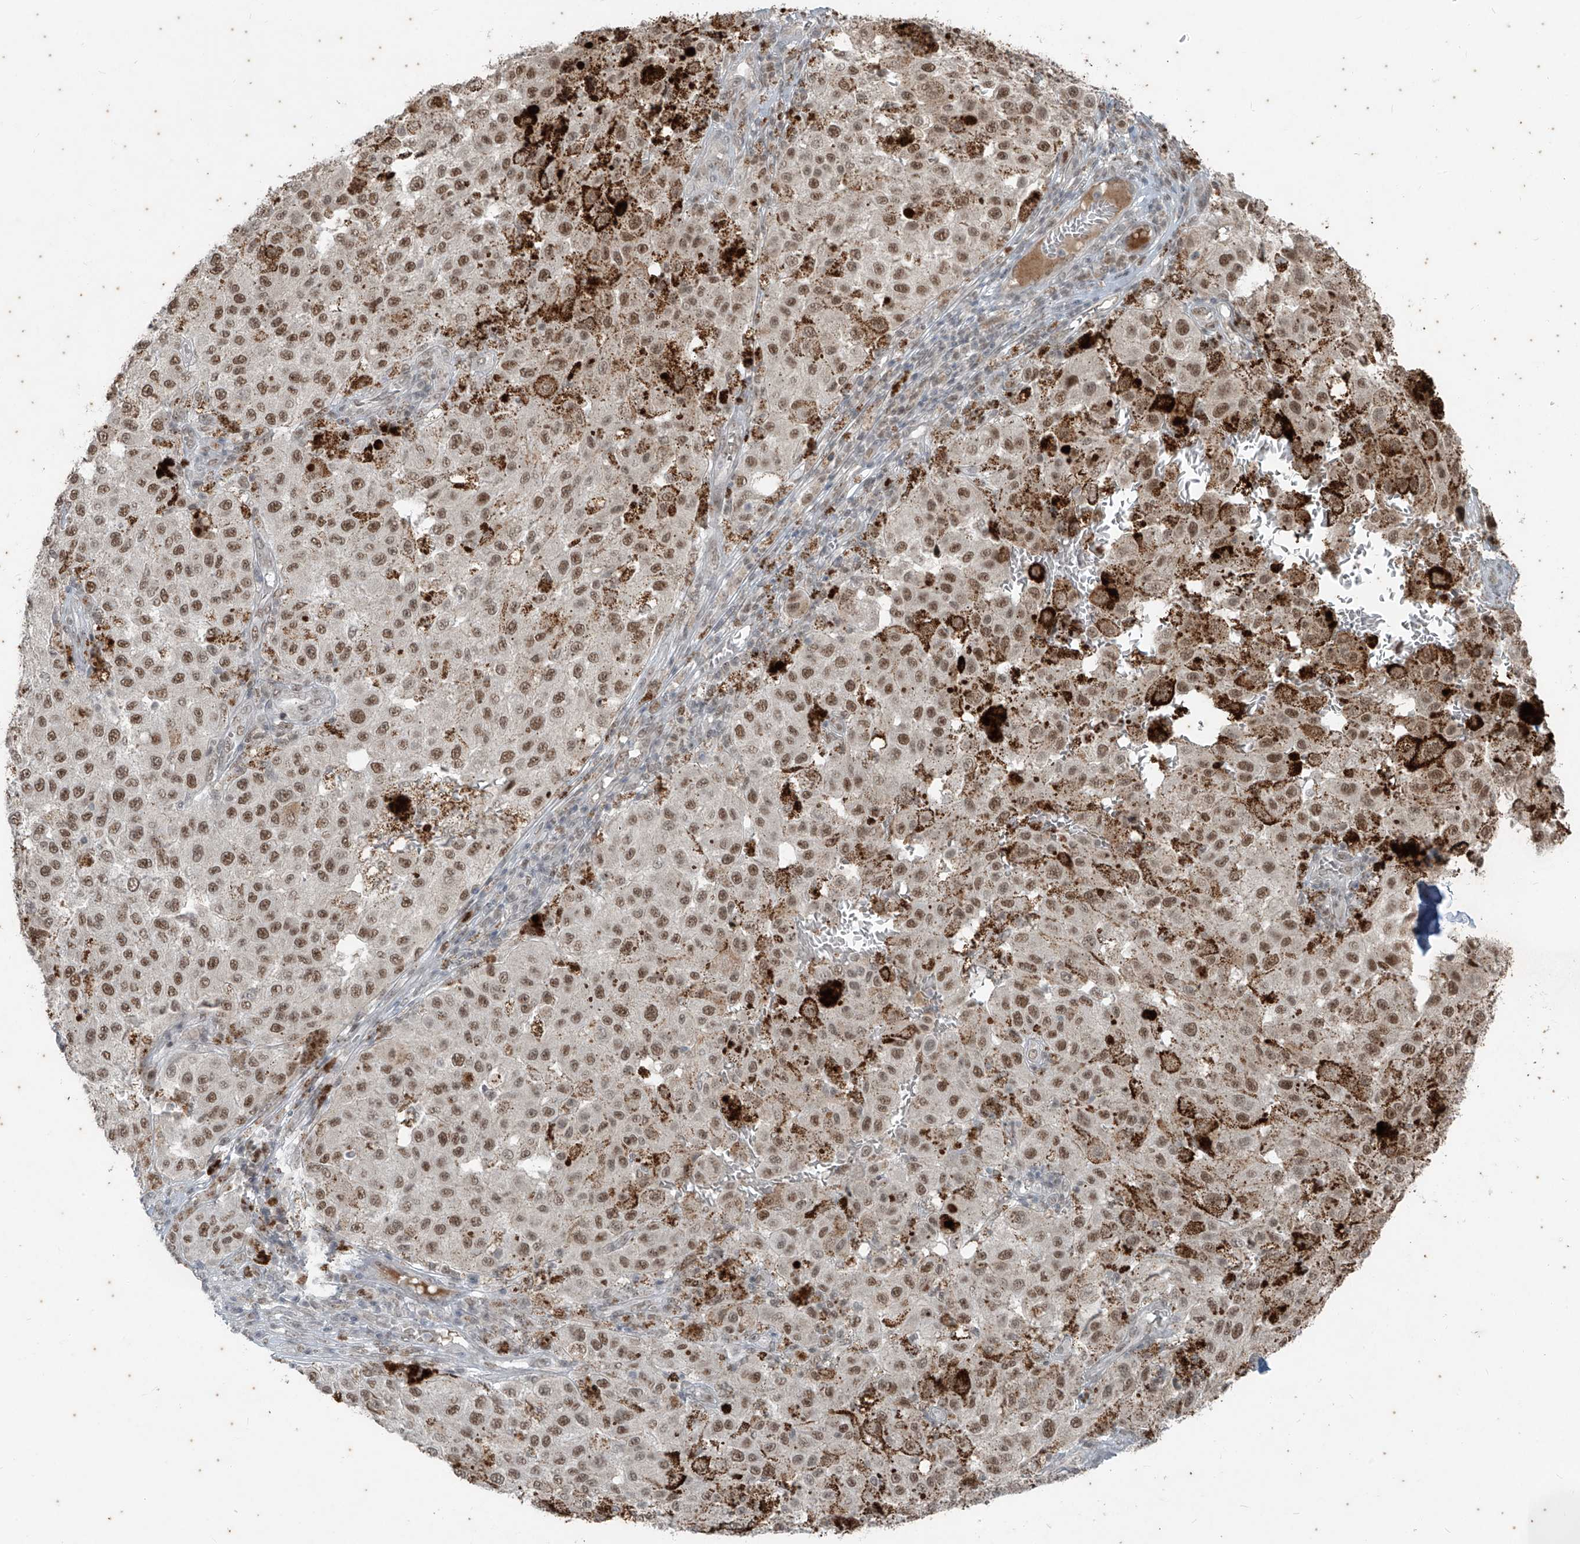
{"staining": {"intensity": "moderate", "quantity": ">75%", "location": "nuclear"}, "tissue": "melanoma", "cell_type": "Tumor cells", "image_type": "cancer", "snomed": [{"axis": "morphology", "description": "Malignant melanoma, NOS"}, {"axis": "topography", "description": "Skin"}], "caption": "This is an image of immunohistochemistry staining of melanoma, which shows moderate expression in the nuclear of tumor cells.", "gene": "ZNF354B", "patient": {"sex": "female", "age": 64}}